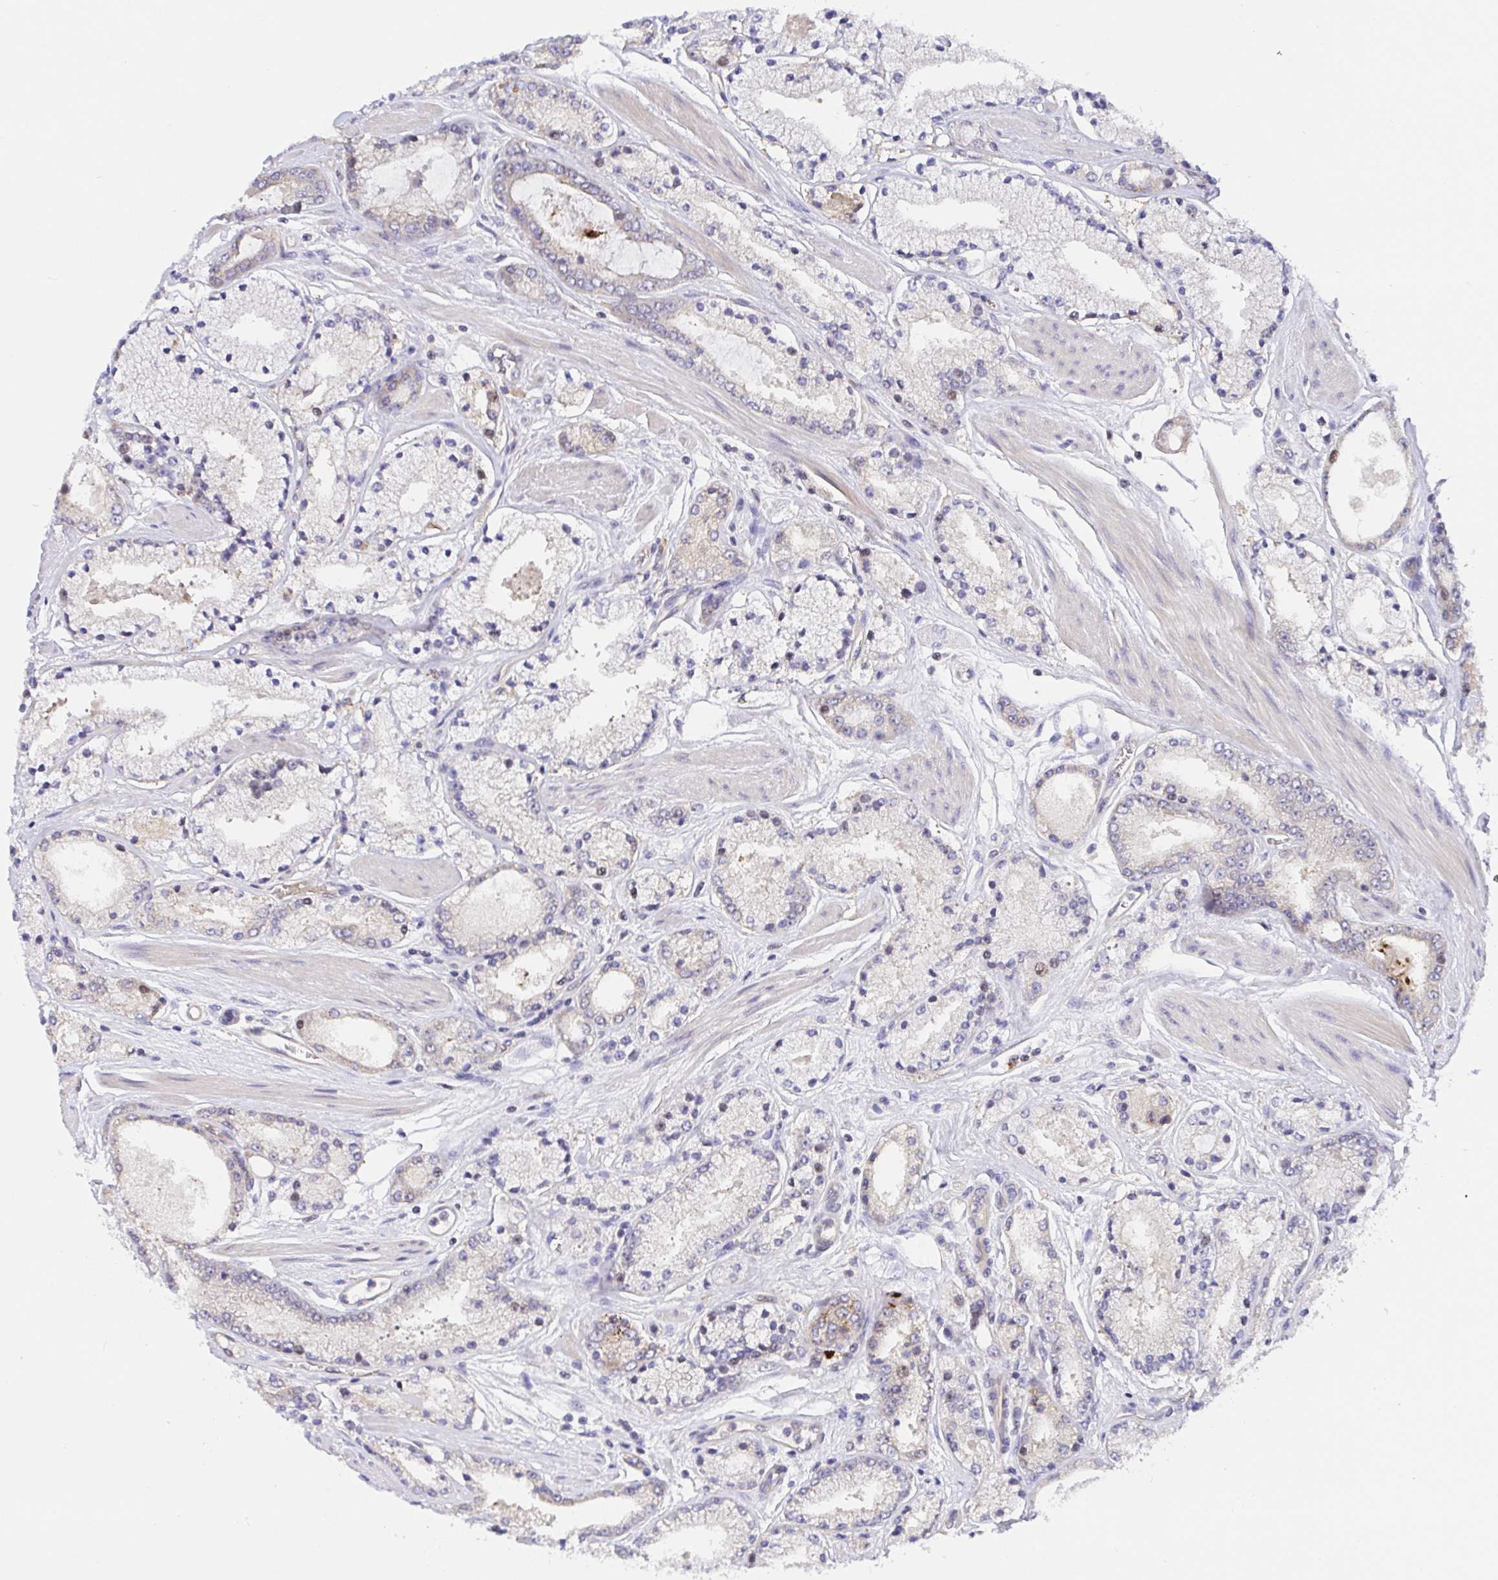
{"staining": {"intensity": "weak", "quantity": "<25%", "location": "cytoplasmic/membranous"}, "tissue": "prostate cancer", "cell_type": "Tumor cells", "image_type": "cancer", "snomed": [{"axis": "morphology", "description": "Adenocarcinoma, High grade"}, {"axis": "topography", "description": "Prostate"}], "caption": "High magnification brightfield microscopy of prostate cancer (adenocarcinoma (high-grade)) stained with DAB (brown) and counterstained with hematoxylin (blue): tumor cells show no significant positivity.", "gene": "TIMELESS", "patient": {"sex": "male", "age": 63}}